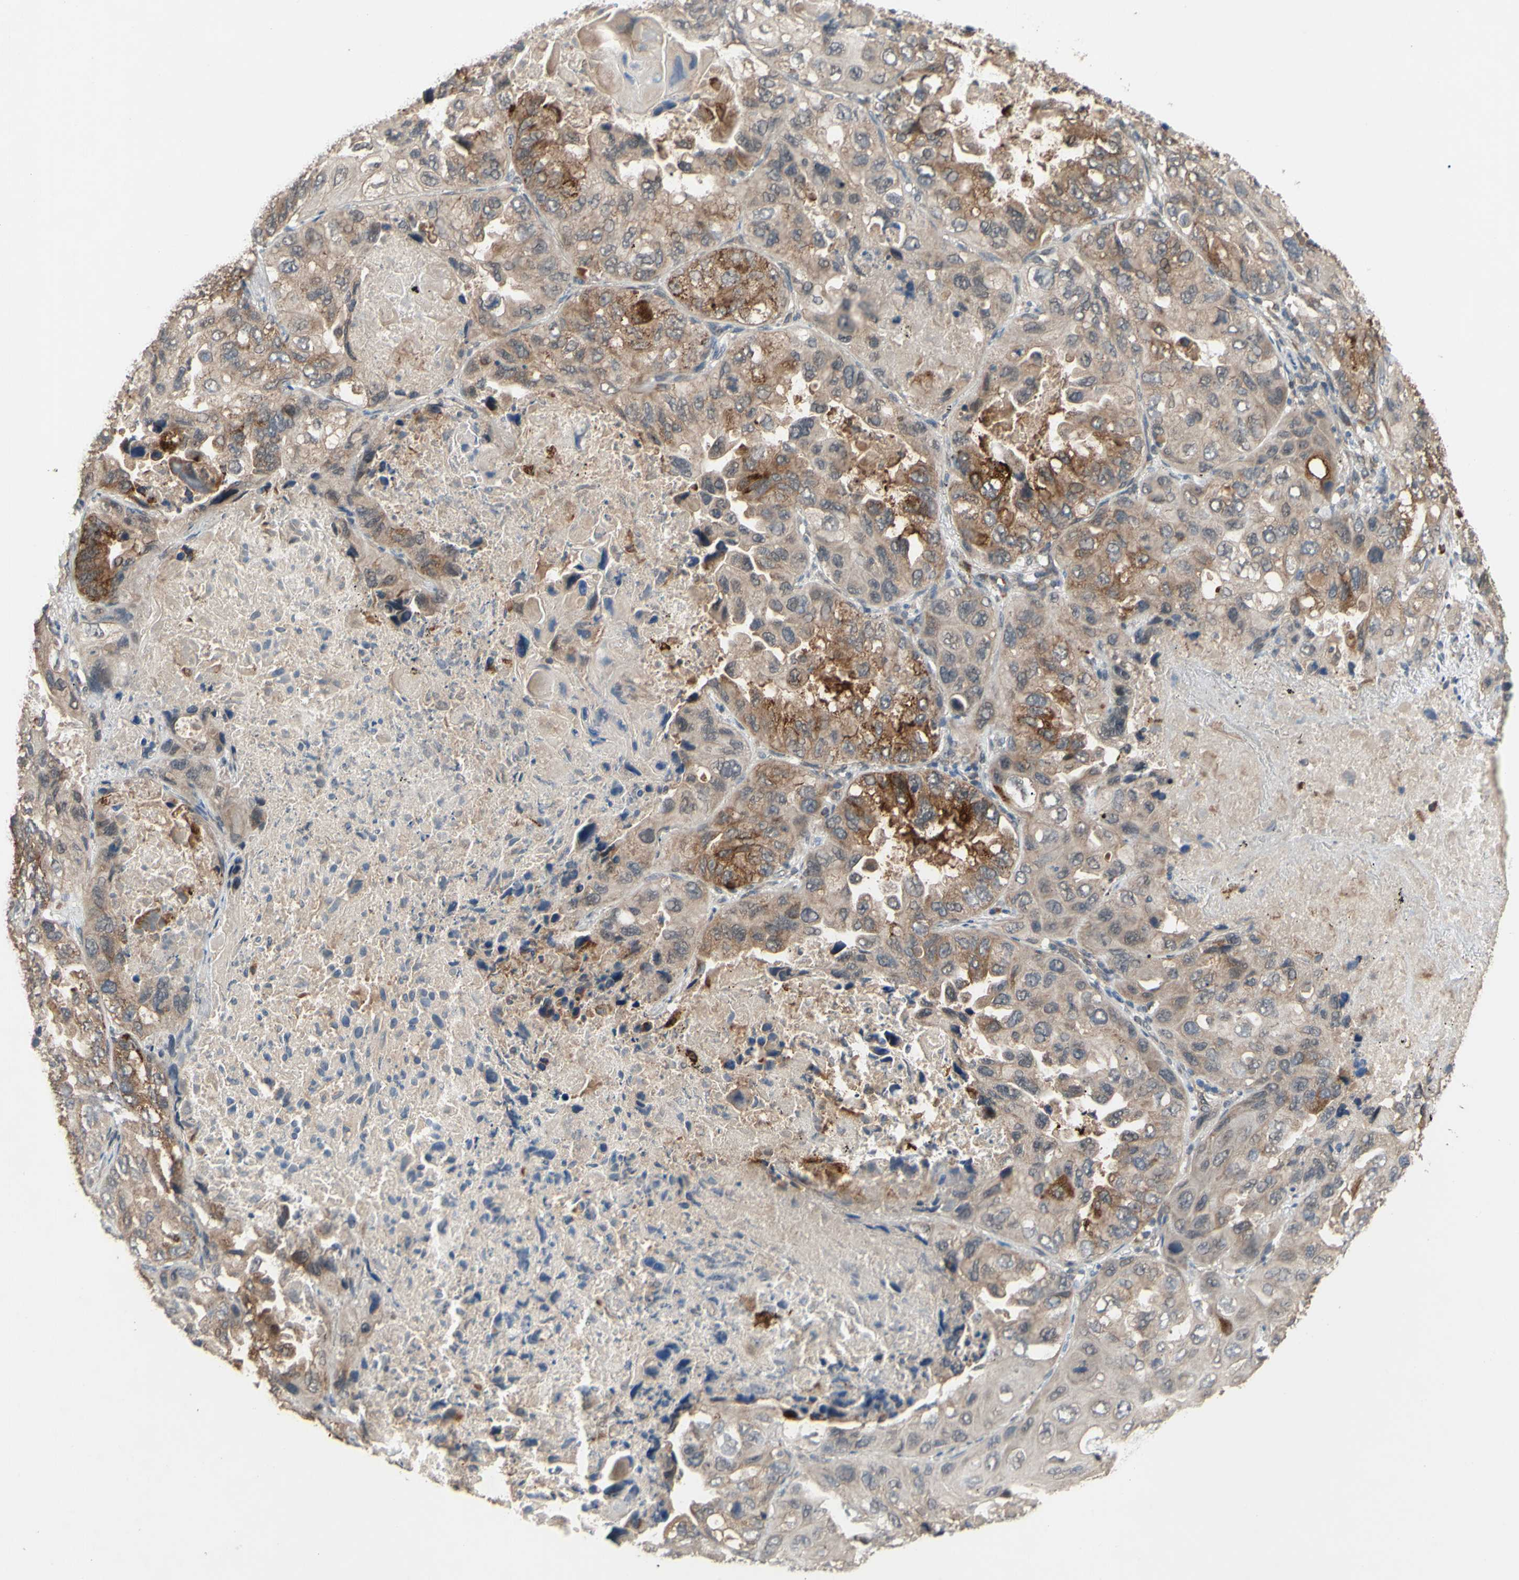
{"staining": {"intensity": "moderate", "quantity": ">75%", "location": "cytoplasmic/membranous"}, "tissue": "lung cancer", "cell_type": "Tumor cells", "image_type": "cancer", "snomed": [{"axis": "morphology", "description": "Squamous cell carcinoma, NOS"}, {"axis": "topography", "description": "Lung"}], "caption": "DAB (3,3'-diaminobenzidine) immunohistochemical staining of human lung cancer (squamous cell carcinoma) demonstrates moderate cytoplasmic/membranous protein positivity in about >75% of tumor cells.", "gene": "CD164", "patient": {"sex": "female", "age": 73}}